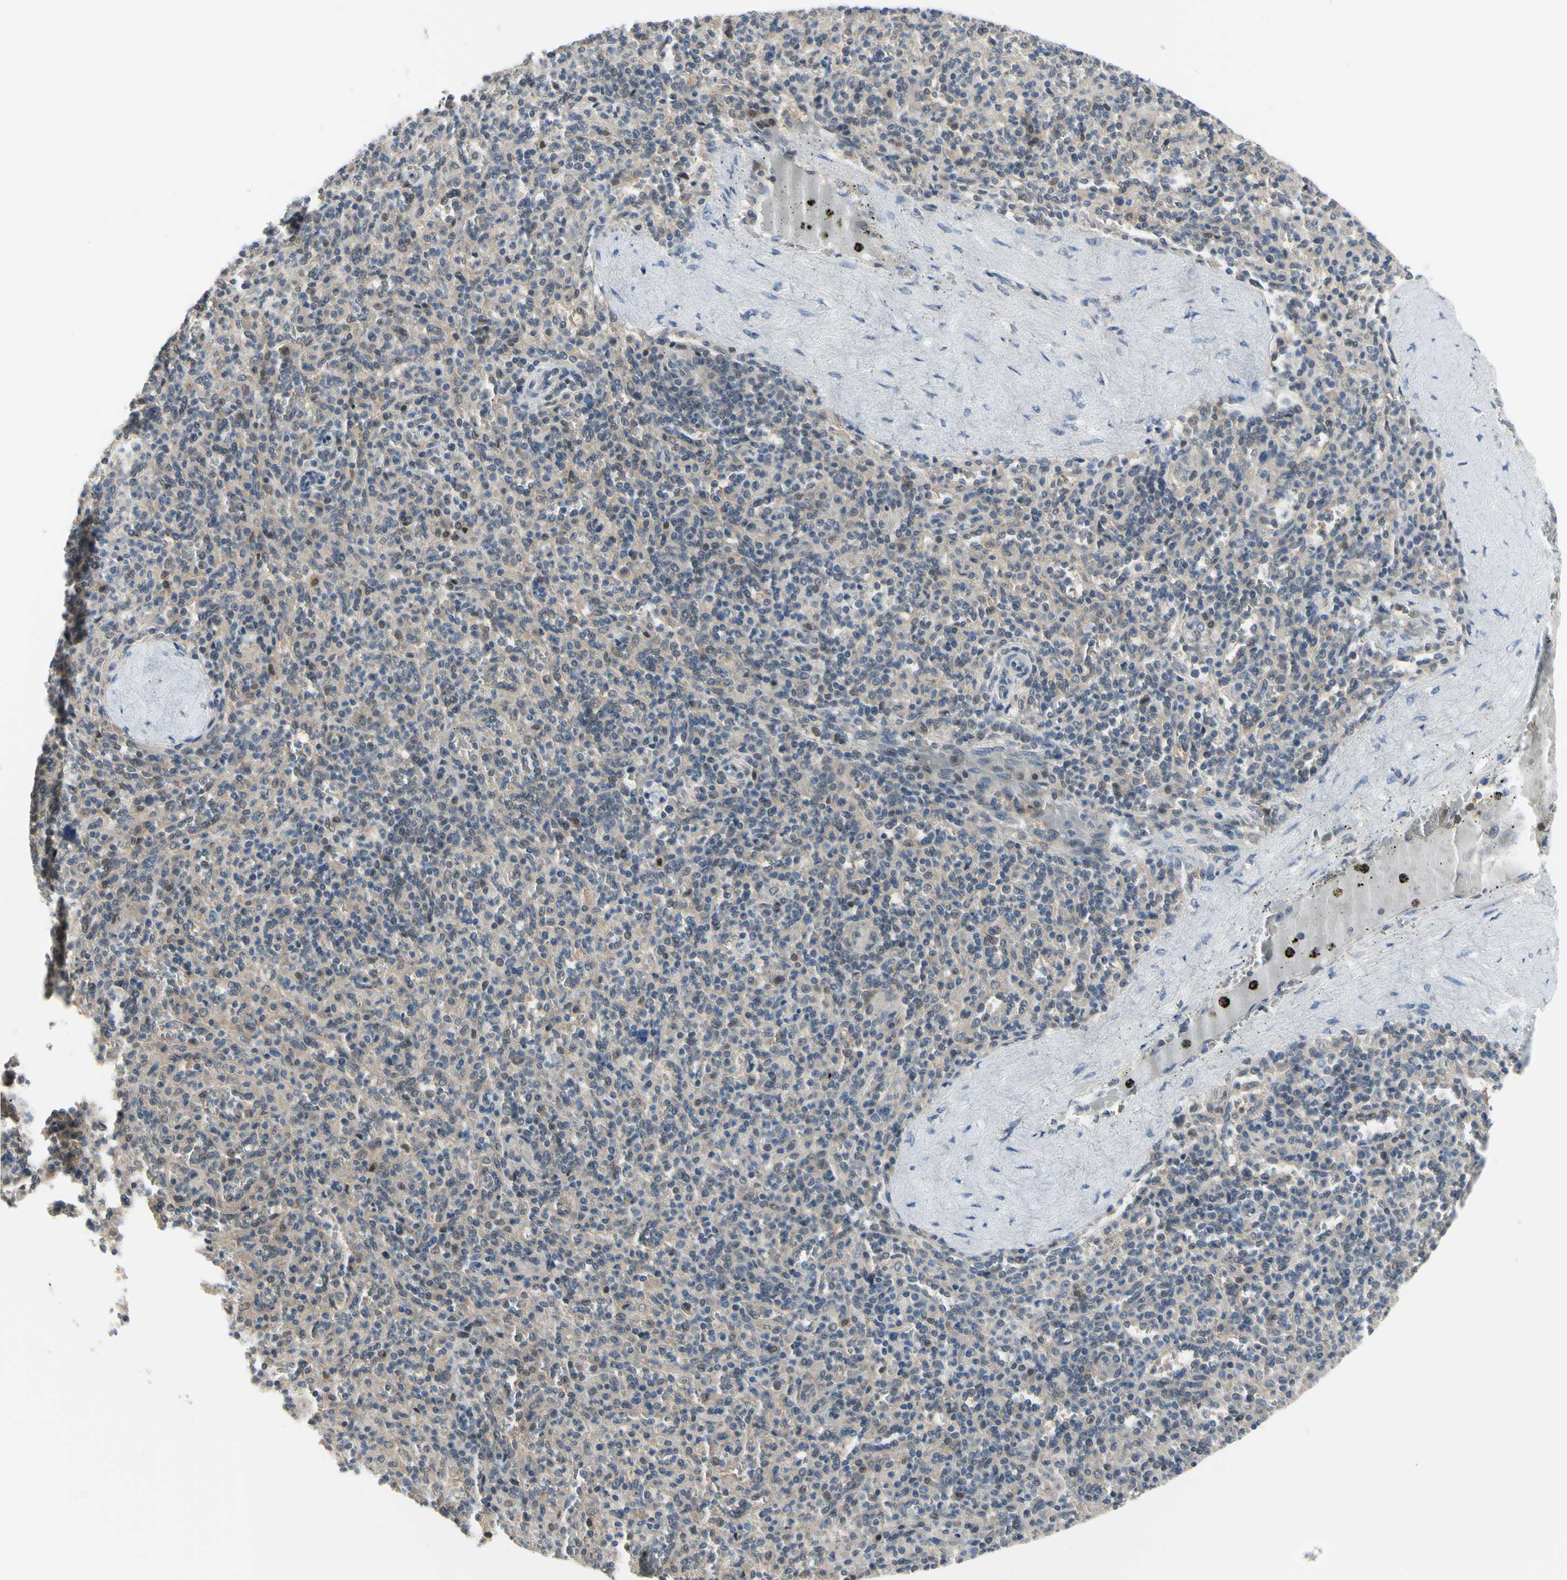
{"staining": {"intensity": "weak", "quantity": "<25%", "location": "nuclear"}, "tissue": "spleen", "cell_type": "Cells in red pulp", "image_type": "normal", "snomed": [{"axis": "morphology", "description": "Normal tissue, NOS"}, {"axis": "topography", "description": "Spleen"}], "caption": "Immunohistochemistry image of unremarkable spleen stained for a protein (brown), which reveals no staining in cells in red pulp. Brightfield microscopy of immunohistochemistry (IHC) stained with DAB (brown) and hematoxylin (blue), captured at high magnification.", "gene": "HSPA4", "patient": {"sex": "male", "age": 36}}